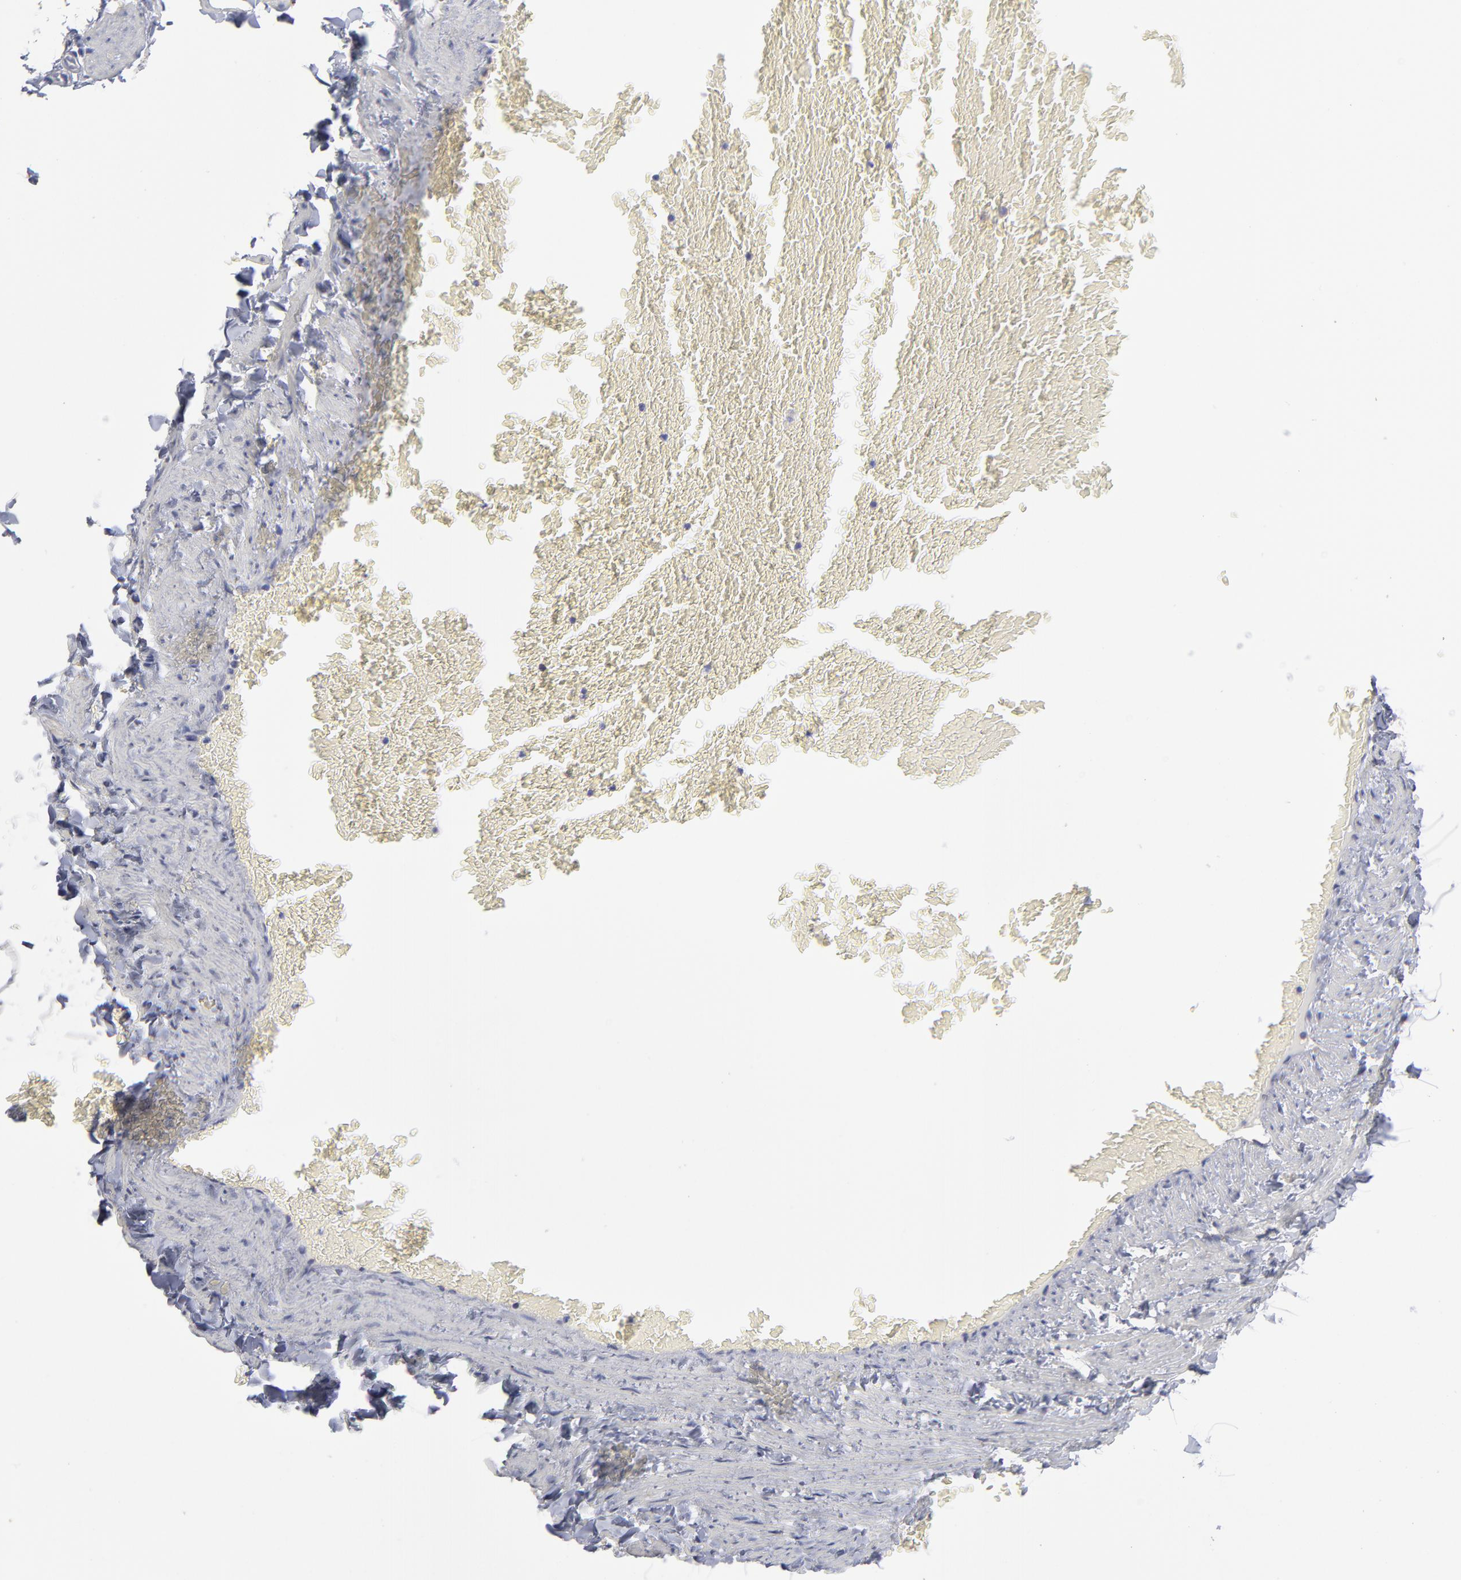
{"staining": {"intensity": "negative", "quantity": "none", "location": "none"}, "tissue": "adipose tissue", "cell_type": "Adipocytes", "image_type": "normal", "snomed": [{"axis": "morphology", "description": "Normal tissue, NOS"}, {"axis": "topography", "description": "Vascular tissue"}], "caption": "This is an immunohistochemistry (IHC) micrograph of unremarkable human adipose tissue. There is no staining in adipocytes.", "gene": "RPS24", "patient": {"sex": "male", "age": 41}}